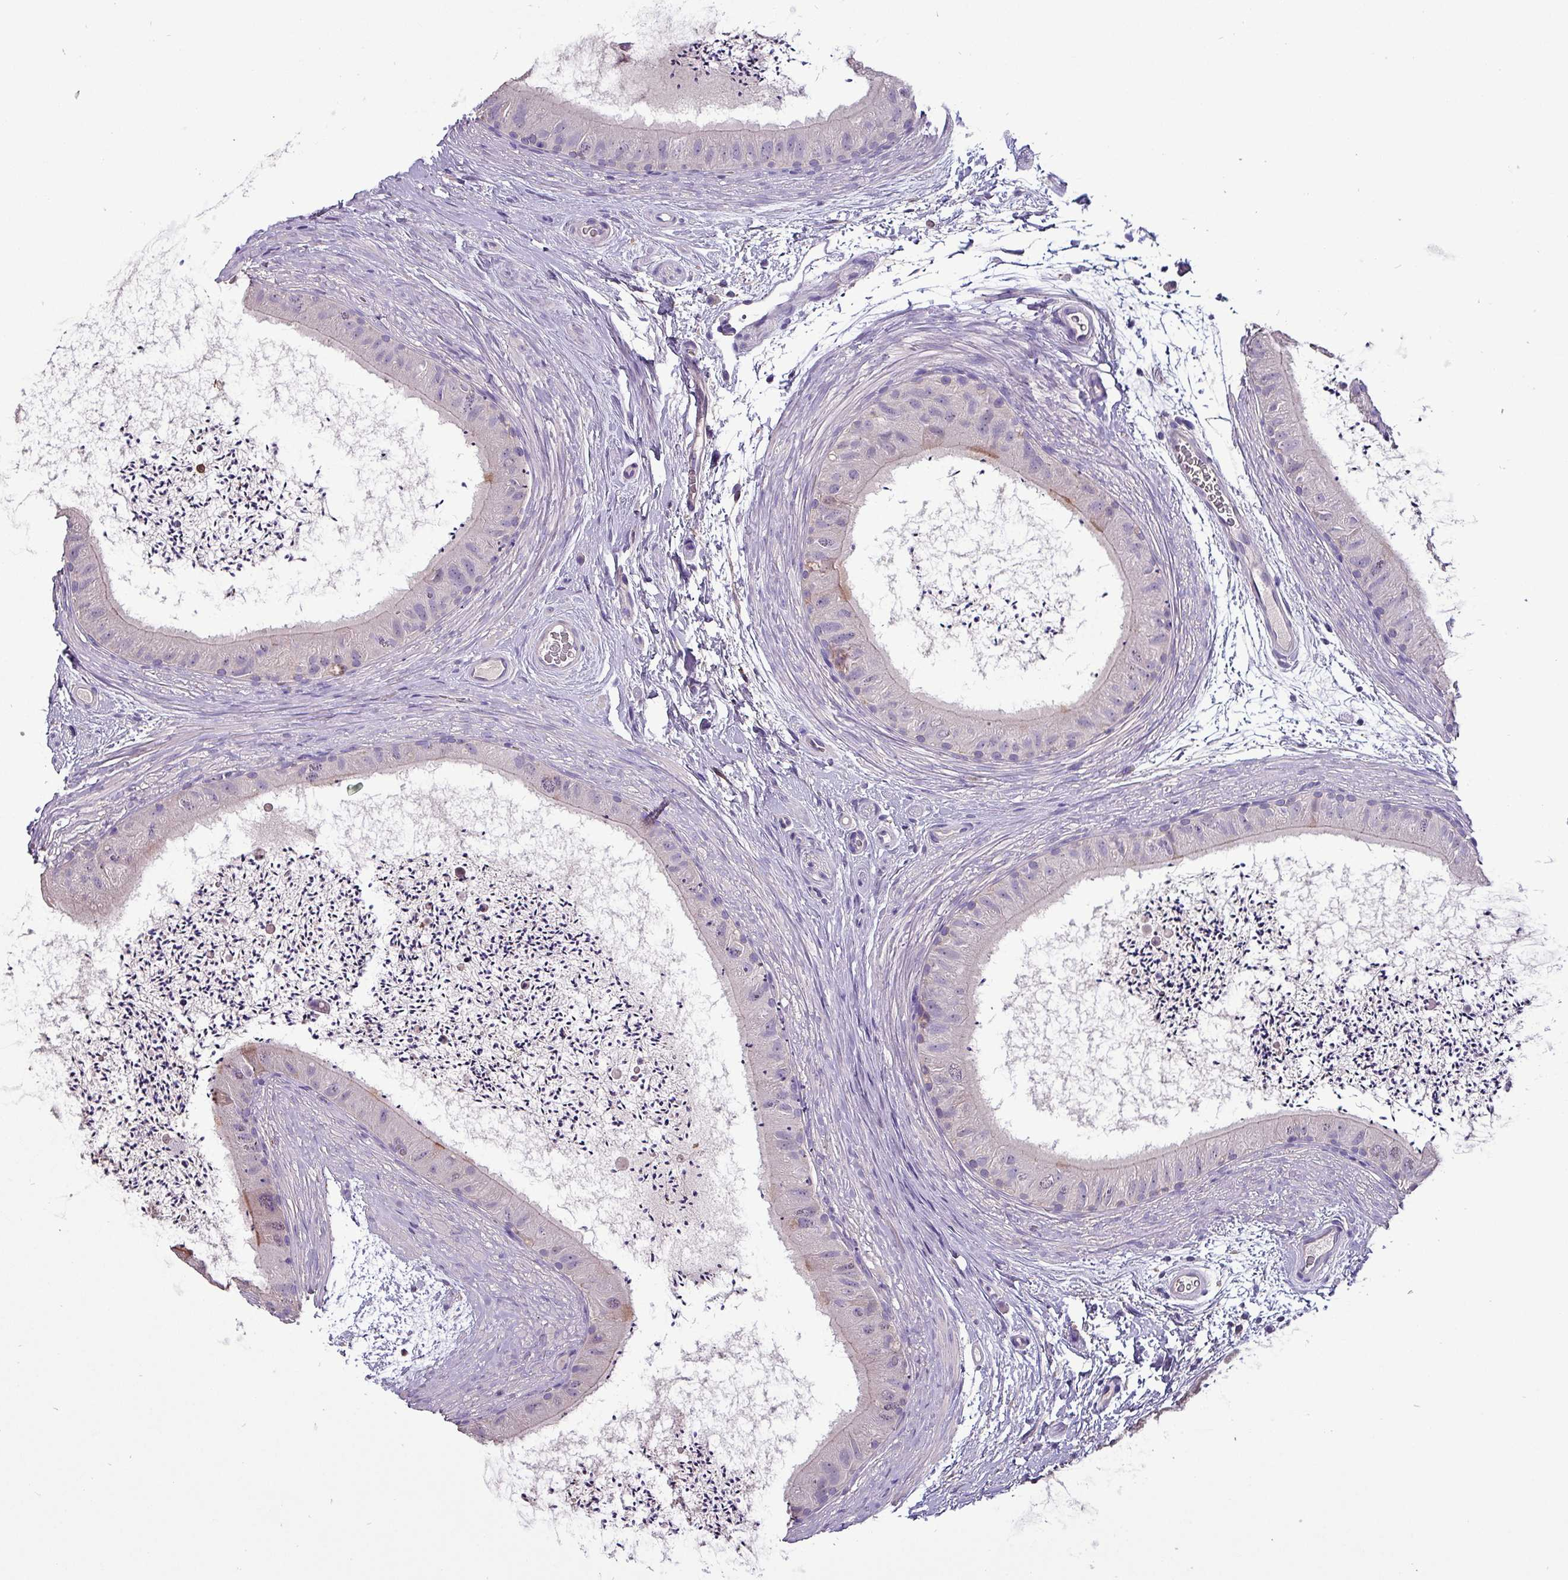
{"staining": {"intensity": "negative", "quantity": "none", "location": "none"}, "tissue": "epididymis", "cell_type": "Glandular cells", "image_type": "normal", "snomed": [{"axis": "morphology", "description": "Normal tissue, NOS"}, {"axis": "topography", "description": "Epididymis"}], "caption": "This is an IHC photomicrograph of benign epididymis. There is no positivity in glandular cells.", "gene": "HTRA4", "patient": {"sex": "male", "age": 50}}